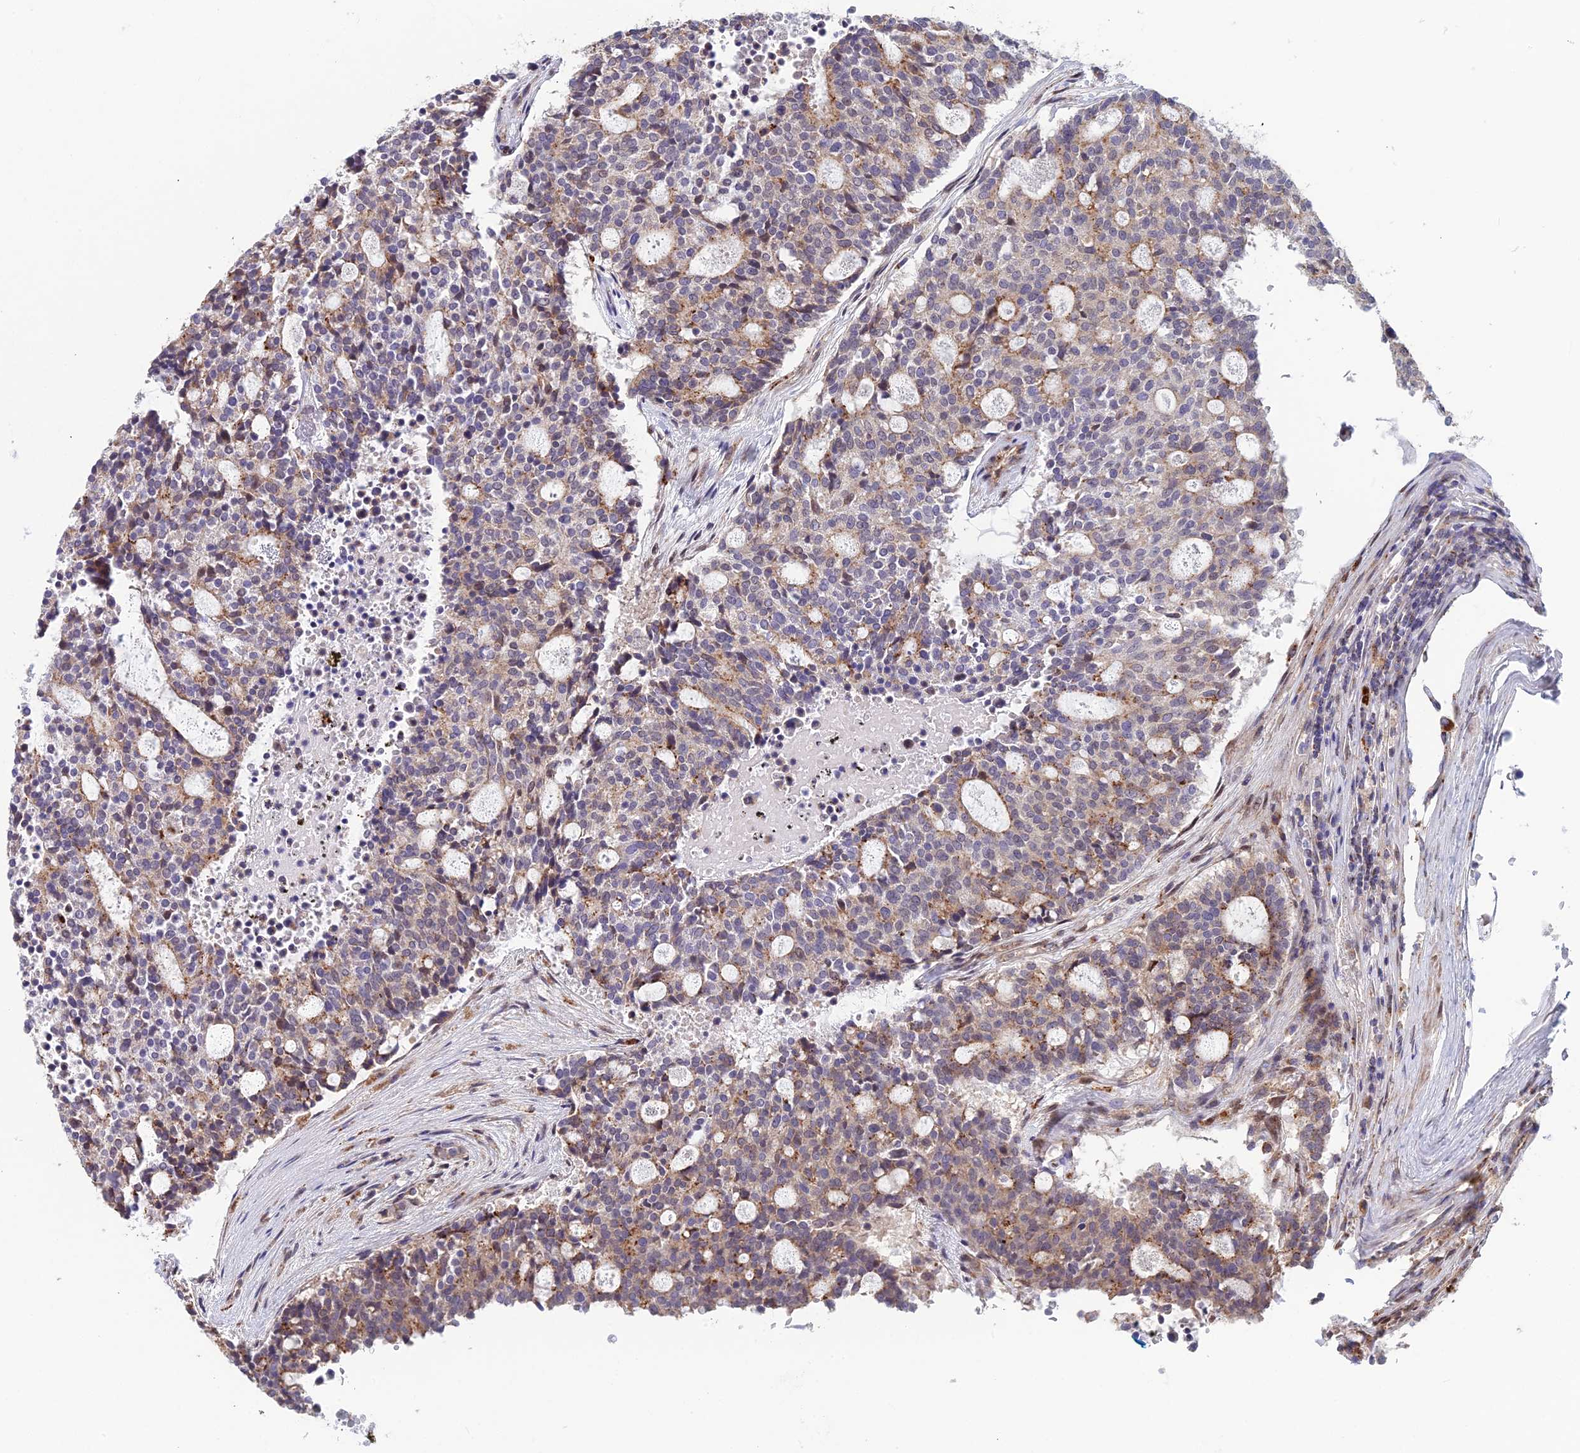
{"staining": {"intensity": "weak", "quantity": "<25%", "location": "cytoplasmic/membranous"}, "tissue": "carcinoid", "cell_type": "Tumor cells", "image_type": "cancer", "snomed": [{"axis": "morphology", "description": "Carcinoid, malignant, NOS"}, {"axis": "topography", "description": "Pancreas"}], "caption": "Immunohistochemical staining of carcinoid (malignant) shows no significant expression in tumor cells.", "gene": "FOXS1", "patient": {"sex": "female", "age": 54}}